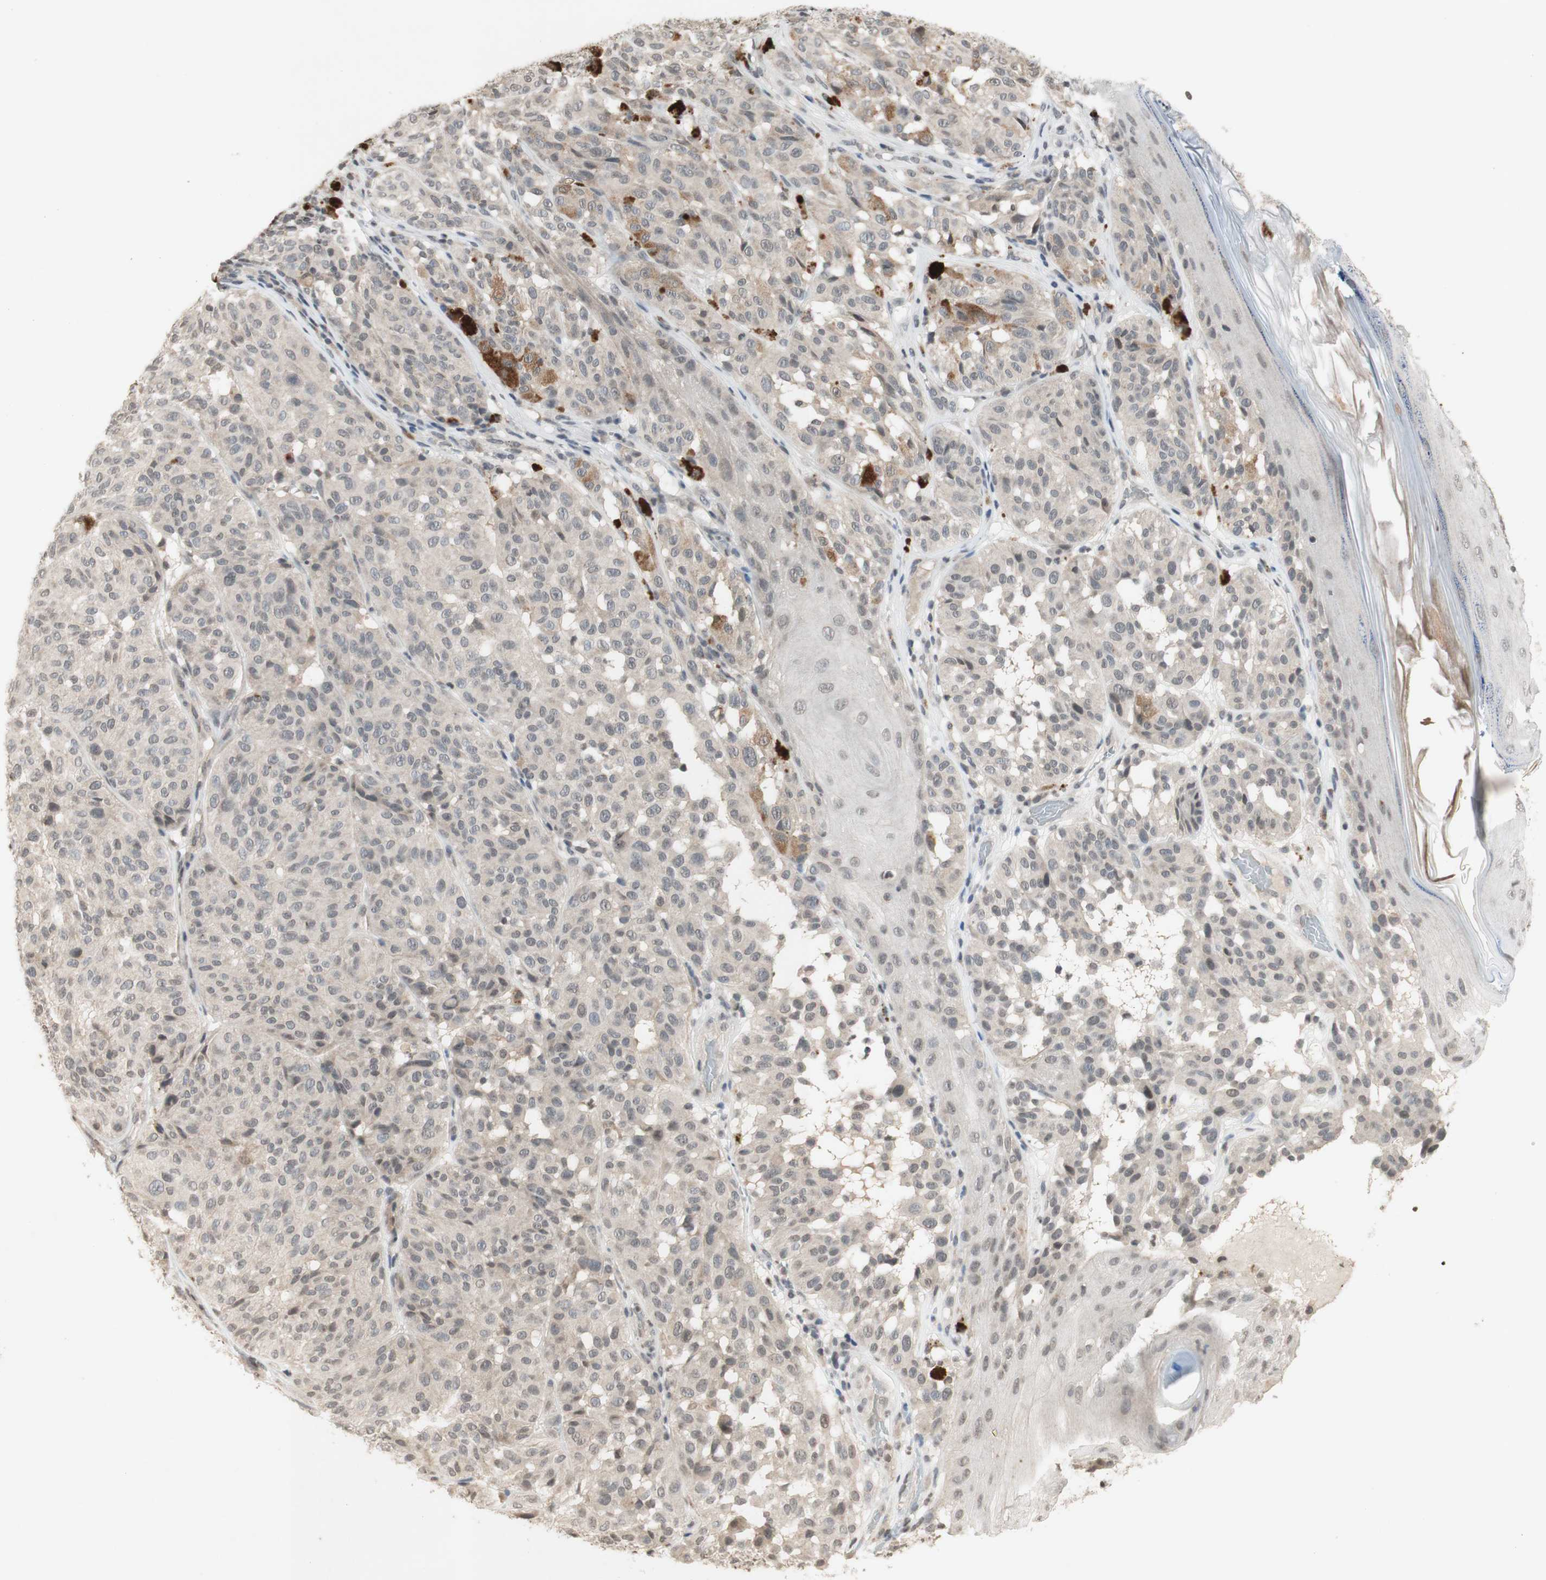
{"staining": {"intensity": "negative", "quantity": "none", "location": "none"}, "tissue": "melanoma", "cell_type": "Tumor cells", "image_type": "cancer", "snomed": [{"axis": "morphology", "description": "Malignant melanoma, NOS"}, {"axis": "topography", "description": "Skin"}], "caption": "Tumor cells show no significant protein staining in malignant melanoma. Brightfield microscopy of immunohistochemistry (IHC) stained with DAB (3,3'-diaminobenzidine) (brown) and hematoxylin (blue), captured at high magnification.", "gene": "GLI1", "patient": {"sex": "female", "age": 46}}